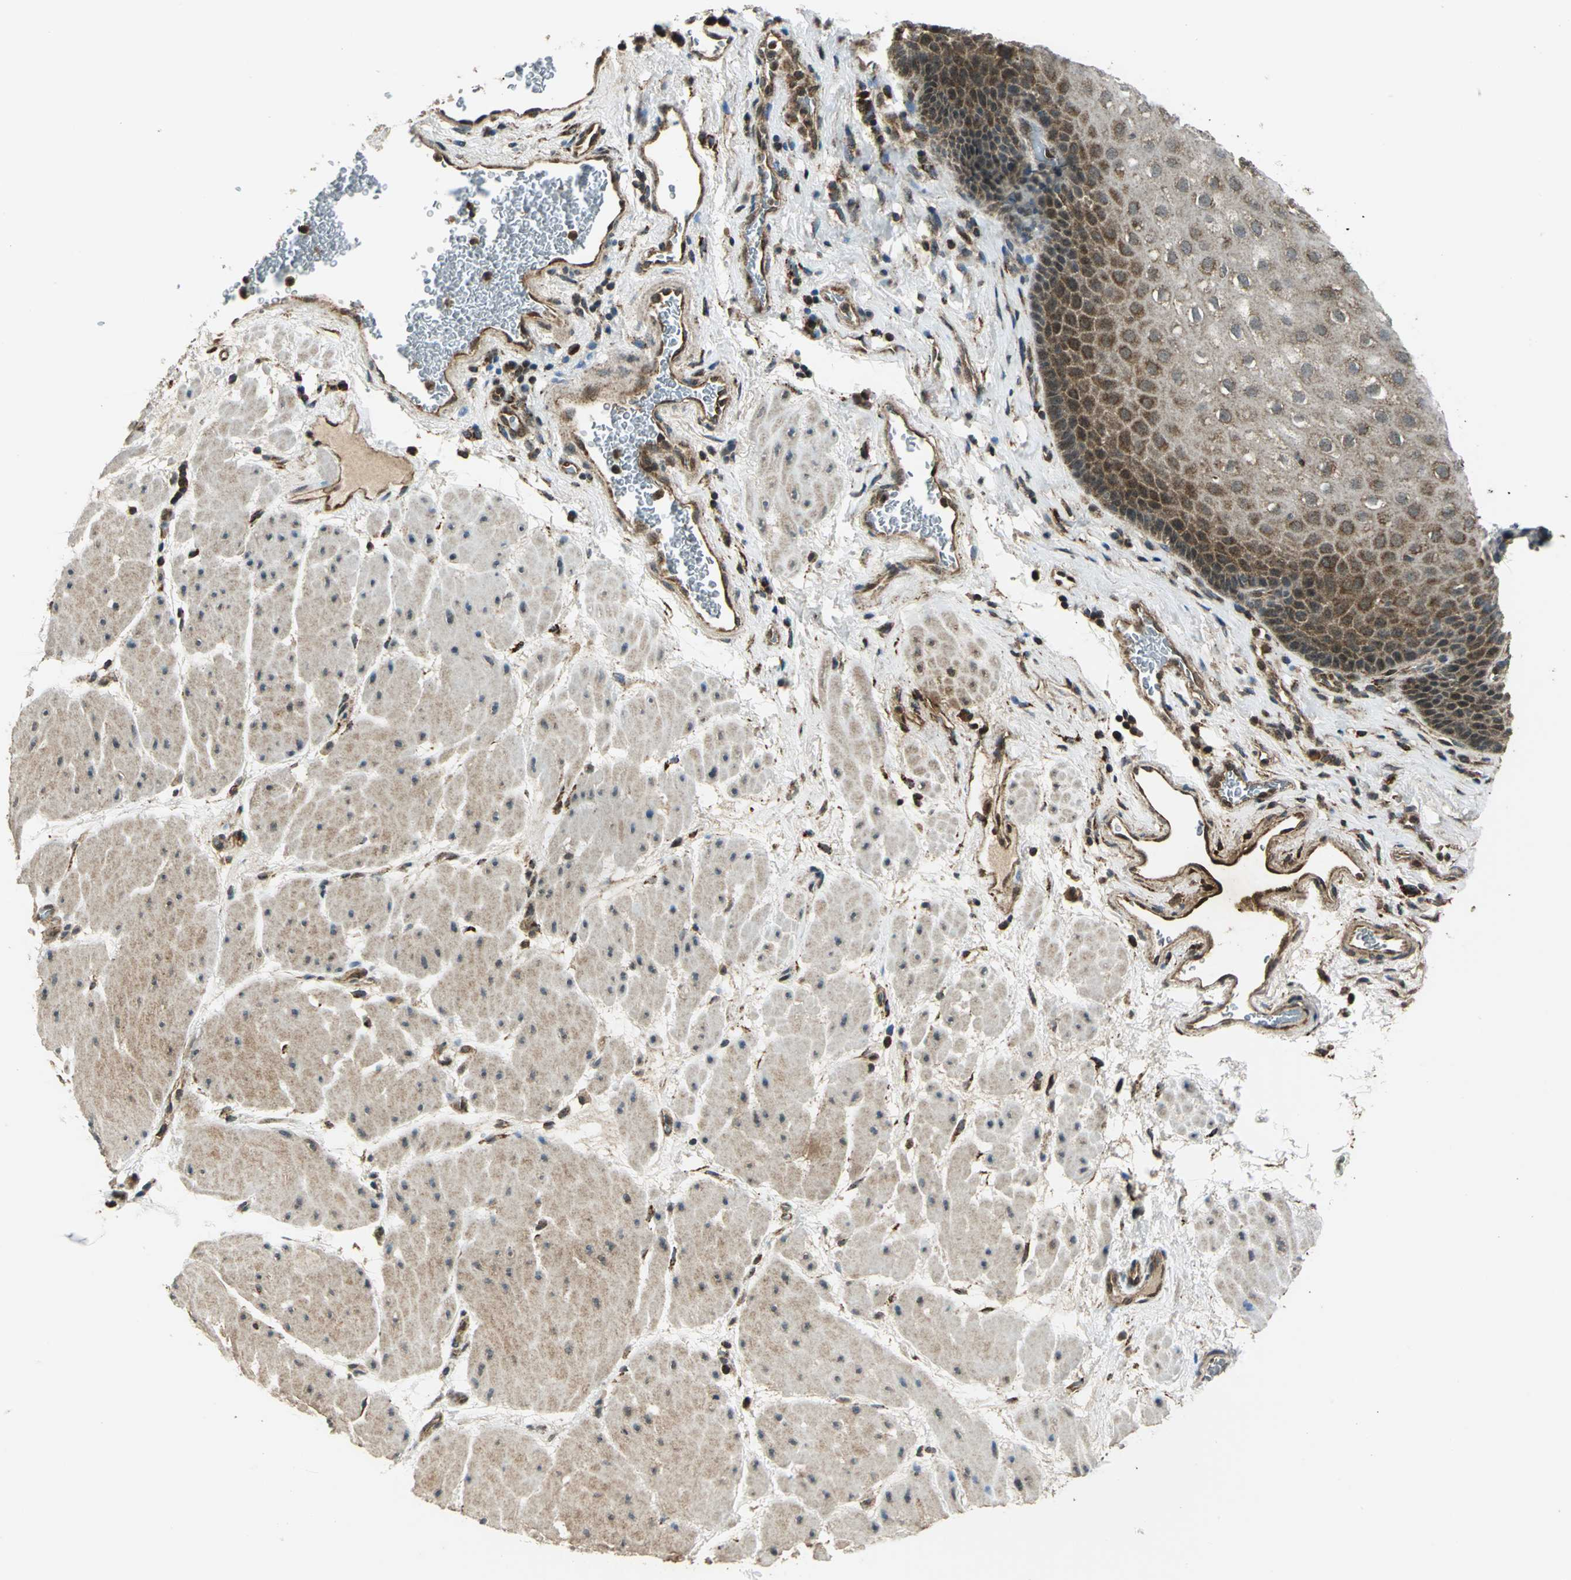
{"staining": {"intensity": "strong", "quantity": ">75%", "location": "cytoplasmic/membranous,nuclear"}, "tissue": "esophagus", "cell_type": "Squamous epithelial cells", "image_type": "normal", "snomed": [{"axis": "morphology", "description": "Normal tissue, NOS"}, {"axis": "topography", "description": "Esophagus"}], "caption": "Immunohistochemical staining of normal human esophagus displays strong cytoplasmic/membranous,nuclear protein positivity in approximately >75% of squamous epithelial cells.", "gene": "NUDT2", "patient": {"sex": "male", "age": 48}}